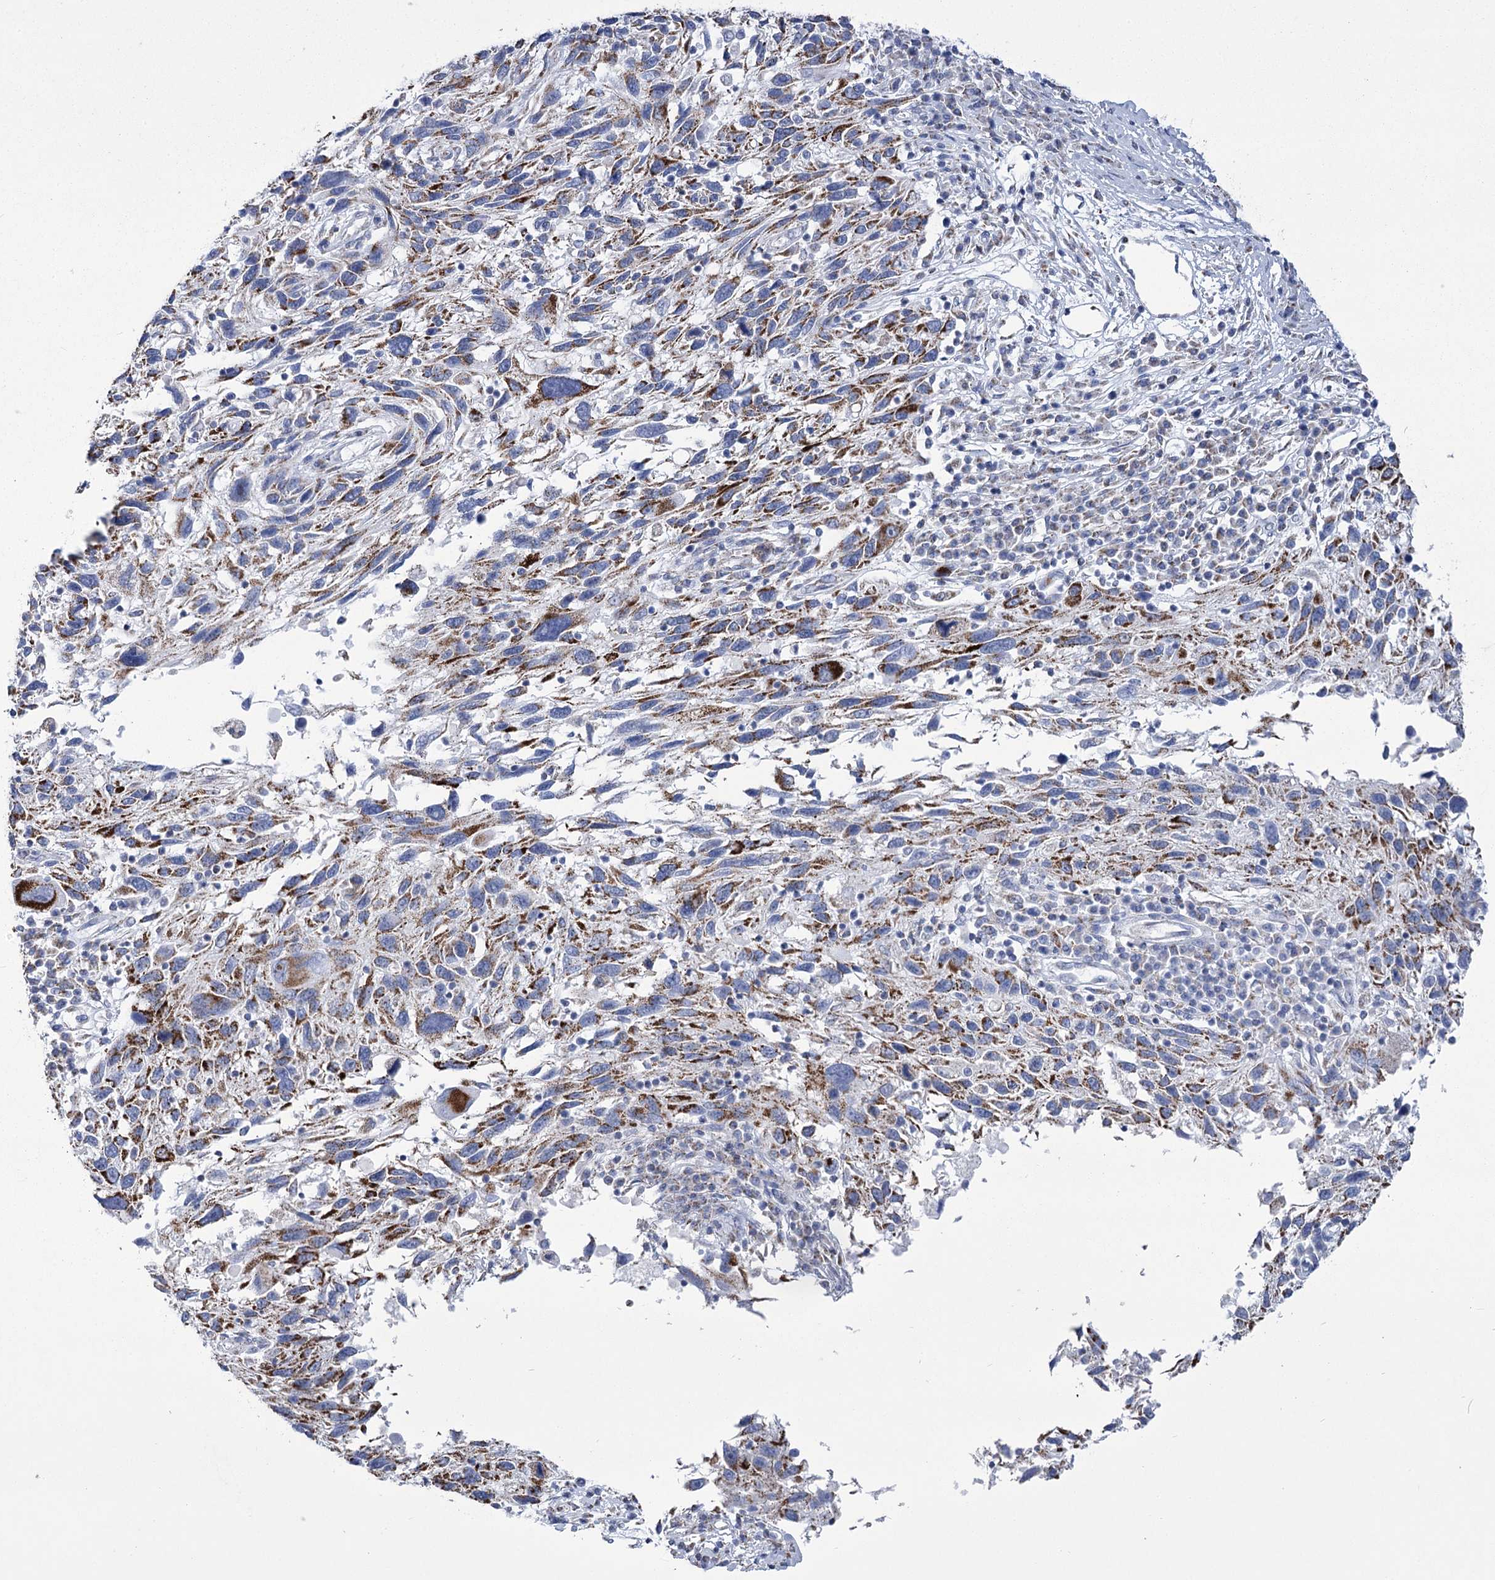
{"staining": {"intensity": "strong", "quantity": "25%-75%", "location": "cytoplasmic/membranous"}, "tissue": "melanoma", "cell_type": "Tumor cells", "image_type": "cancer", "snomed": [{"axis": "morphology", "description": "Malignant melanoma, NOS"}, {"axis": "topography", "description": "Skin"}], "caption": "Immunohistochemistry photomicrograph of human malignant melanoma stained for a protein (brown), which reveals high levels of strong cytoplasmic/membranous positivity in approximately 25%-75% of tumor cells.", "gene": "PDHB", "patient": {"sex": "male", "age": 53}}